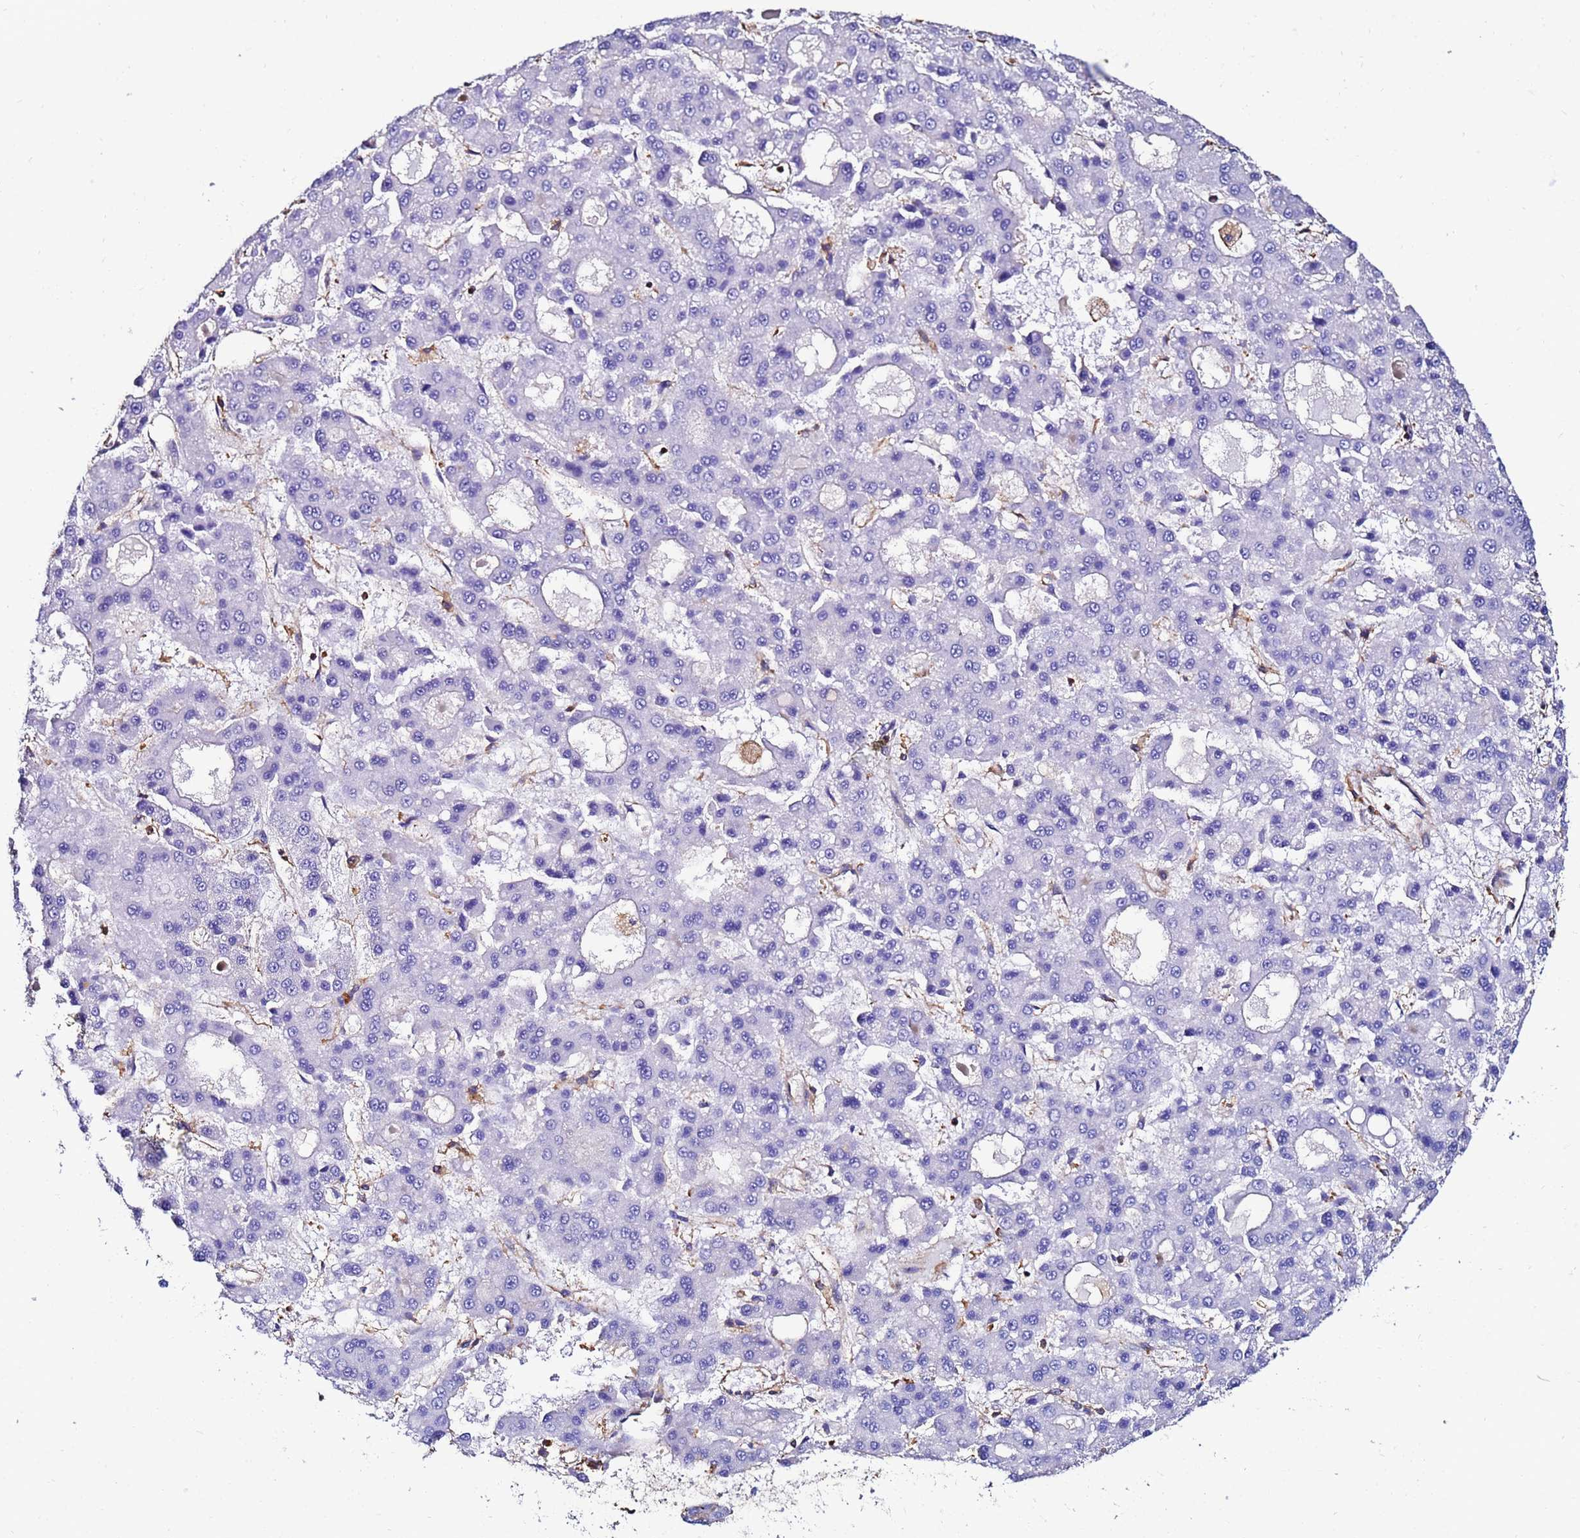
{"staining": {"intensity": "negative", "quantity": "none", "location": "none"}, "tissue": "liver cancer", "cell_type": "Tumor cells", "image_type": "cancer", "snomed": [{"axis": "morphology", "description": "Carcinoma, Hepatocellular, NOS"}, {"axis": "topography", "description": "Liver"}], "caption": "Histopathology image shows no protein positivity in tumor cells of liver cancer (hepatocellular carcinoma) tissue.", "gene": "ACTB", "patient": {"sex": "male", "age": 70}}